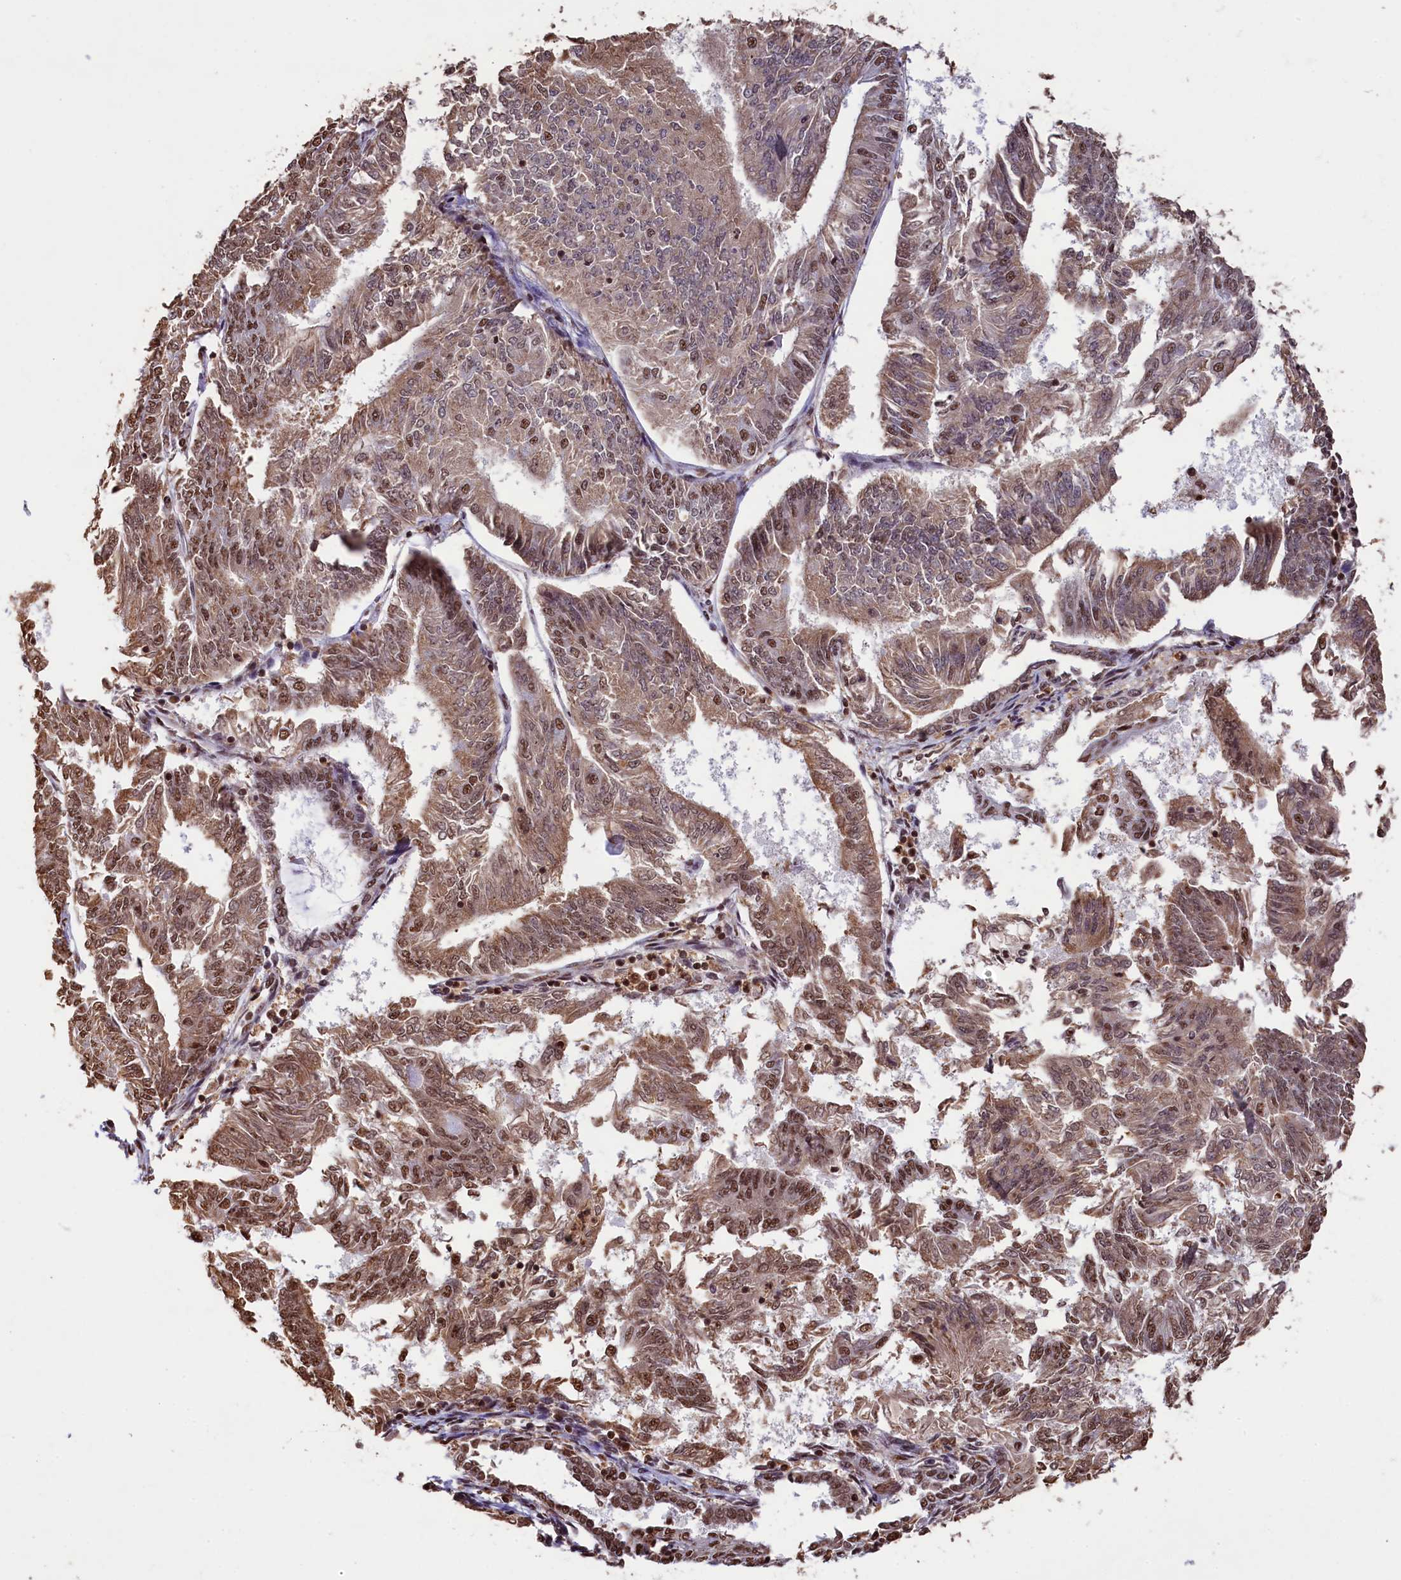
{"staining": {"intensity": "moderate", "quantity": ">75%", "location": "cytoplasmic/membranous,nuclear"}, "tissue": "endometrial cancer", "cell_type": "Tumor cells", "image_type": "cancer", "snomed": [{"axis": "morphology", "description": "Adenocarcinoma, NOS"}, {"axis": "topography", "description": "Endometrium"}], "caption": "Immunohistochemical staining of human endometrial cancer (adenocarcinoma) reveals moderate cytoplasmic/membranous and nuclear protein expression in approximately >75% of tumor cells. (Brightfield microscopy of DAB IHC at high magnification).", "gene": "SNRPD2", "patient": {"sex": "female", "age": 58}}